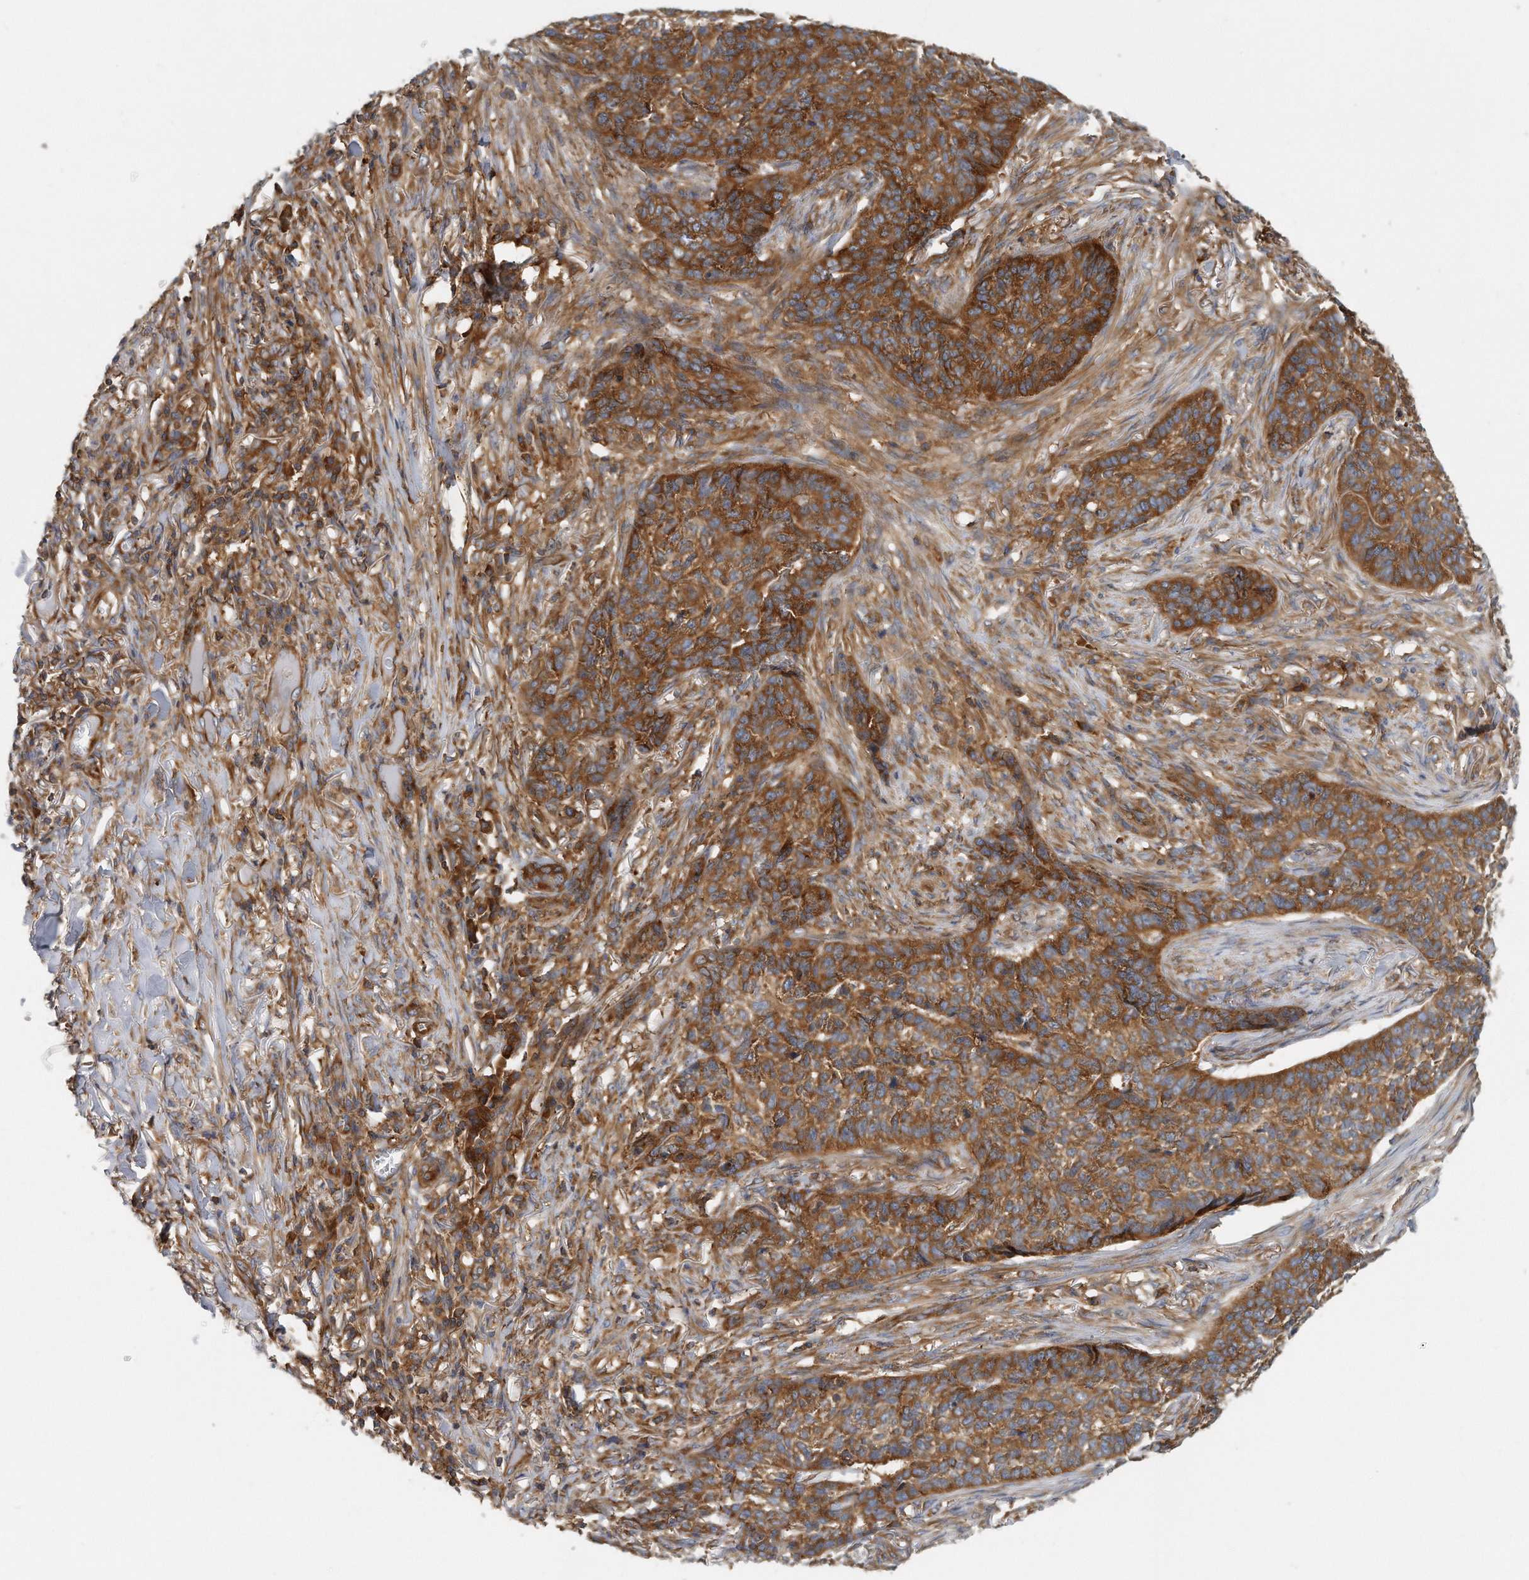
{"staining": {"intensity": "strong", "quantity": ">75%", "location": "cytoplasmic/membranous"}, "tissue": "skin cancer", "cell_type": "Tumor cells", "image_type": "cancer", "snomed": [{"axis": "morphology", "description": "Basal cell carcinoma"}, {"axis": "topography", "description": "Skin"}], "caption": "A high amount of strong cytoplasmic/membranous expression is present in about >75% of tumor cells in skin basal cell carcinoma tissue.", "gene": "EIF3I", "patient": {"sex": "male", "age": 85}}